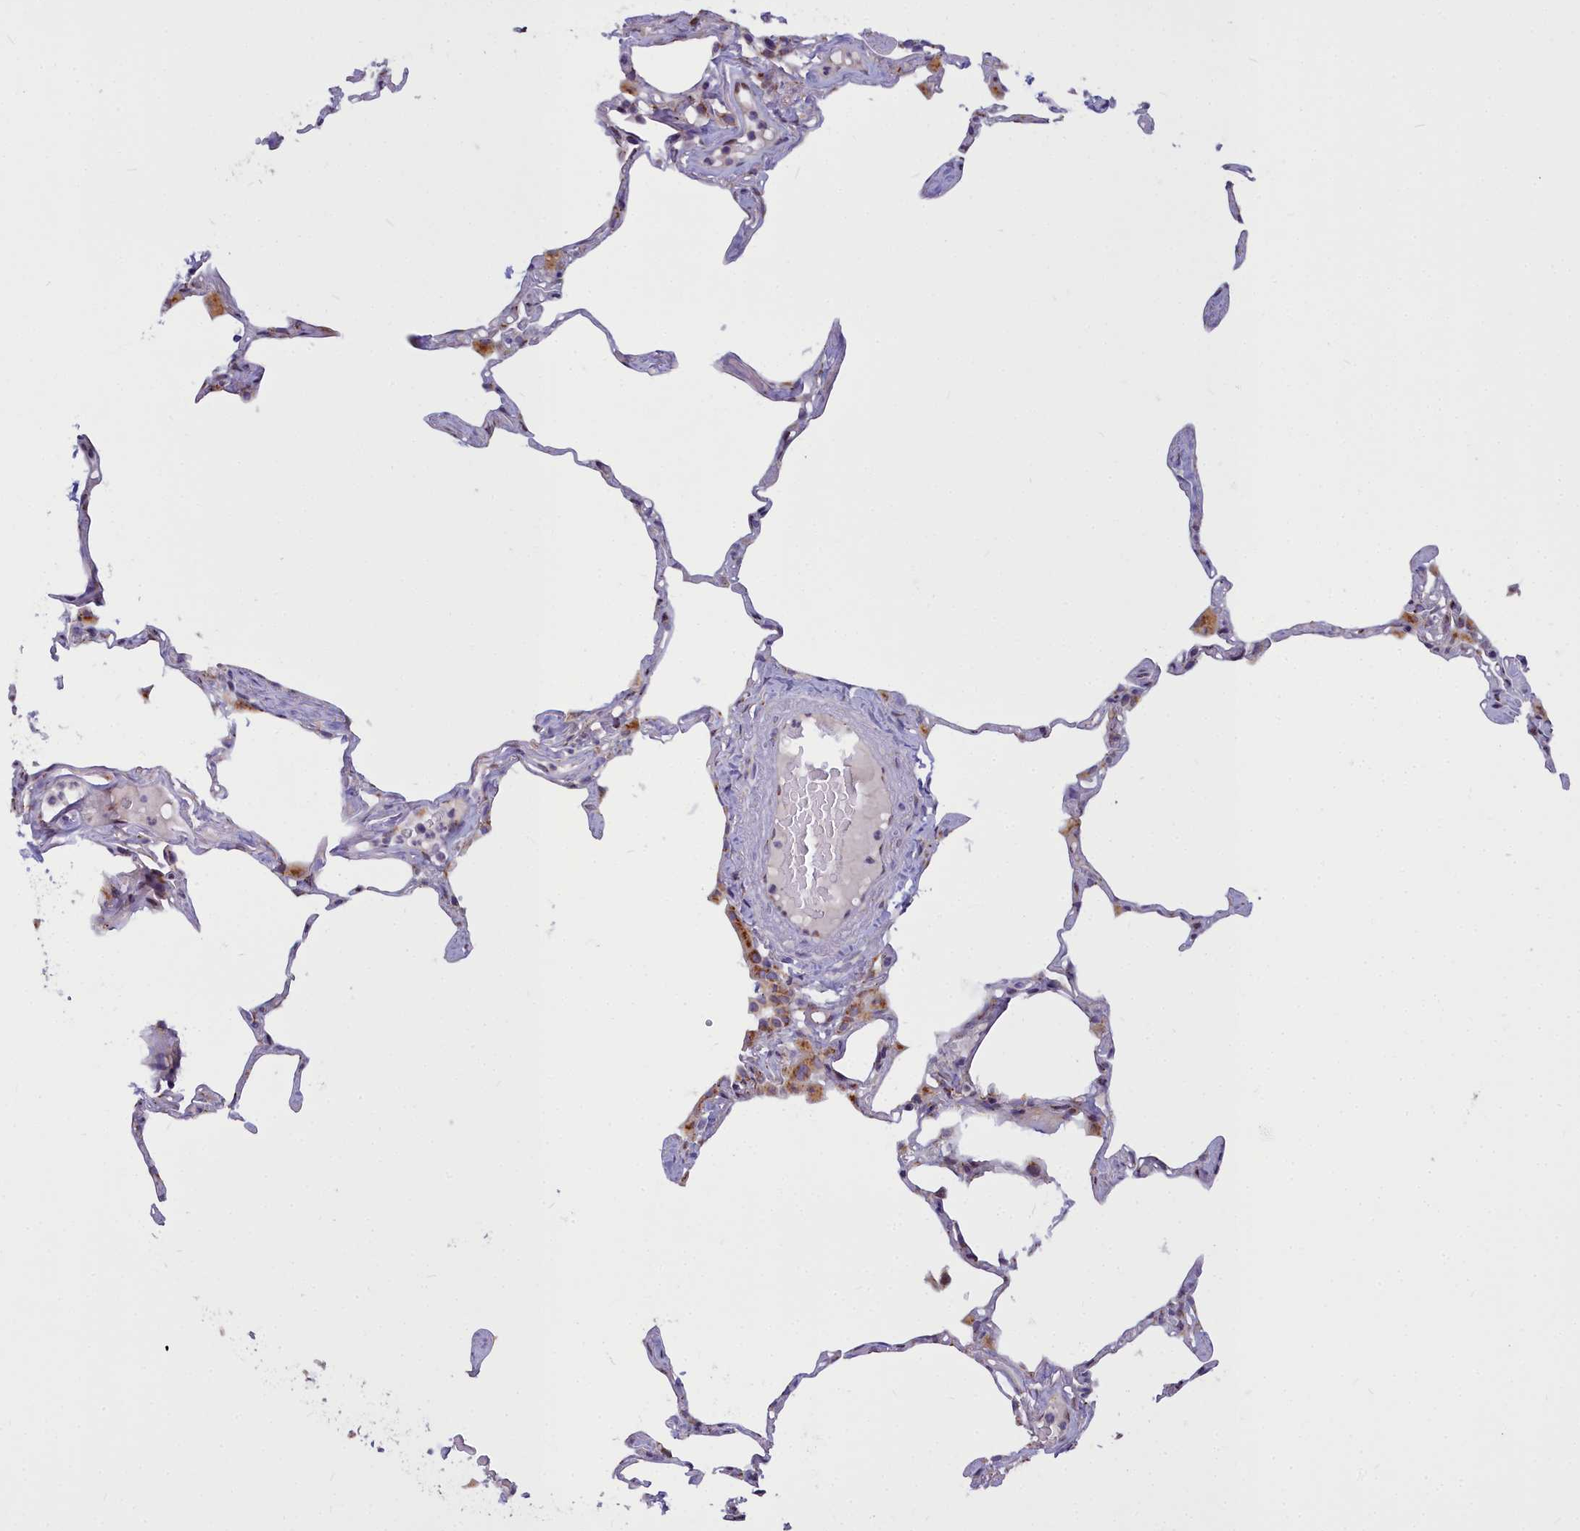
{"staining": {"intensity": "negative", "quantity": "none", "location": "none"}, "tissue": "lung", "cell_type": "Alveolar cells", "image_type": "normal", "snomed": [{"axis": "morphology", "description": "Normal tissue, NOS"}, {"axis": "topography", "description": "Lung"}], "caption": "The image shows no staining of alveolar cells in benign lung.", "gene": "WDPCP", "patient": {"sex": "male", "age": 65}}